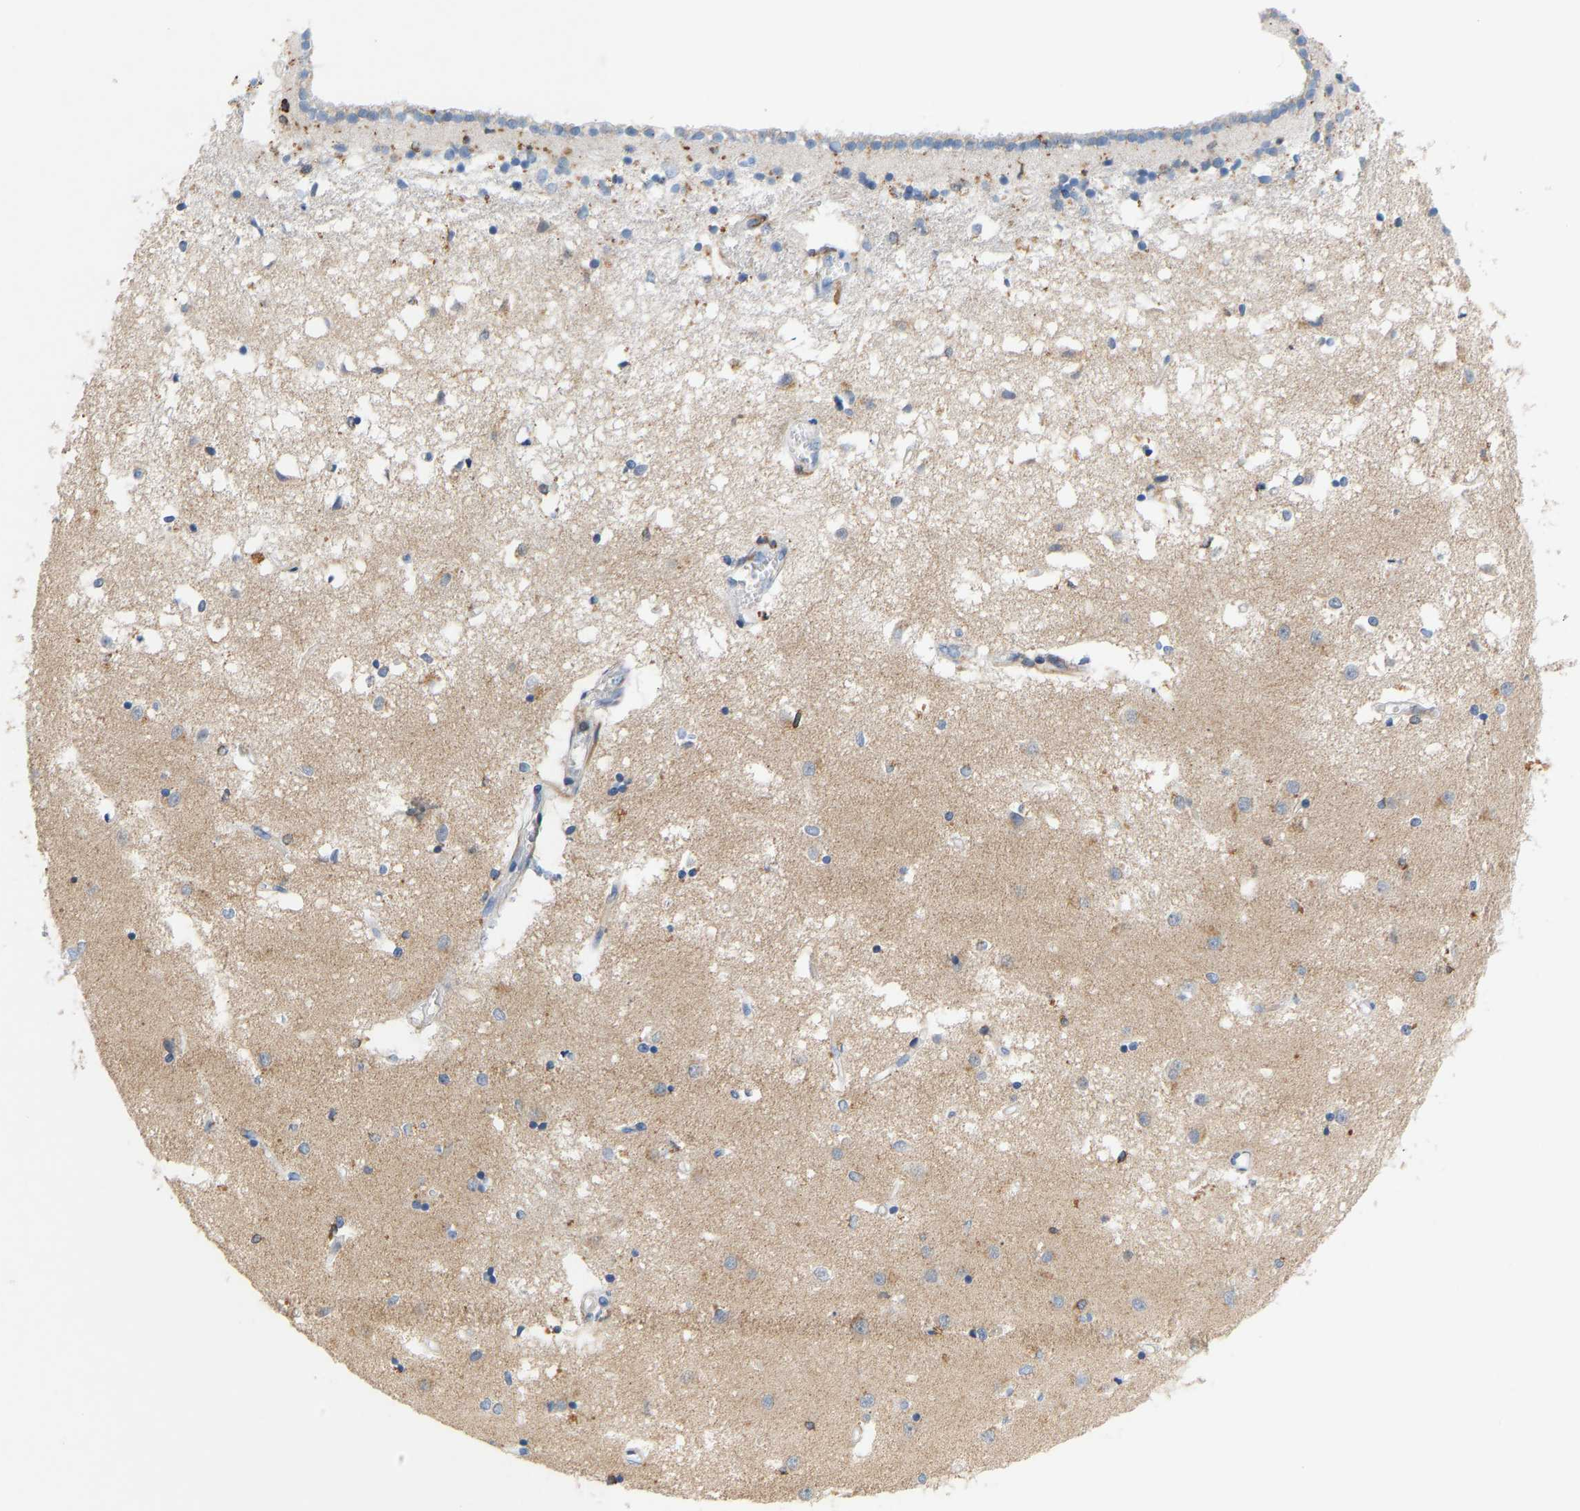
{"staining": {"intensity": "weak", "quantity": "<25%", "location": "cytoplasmic/membranous"}, "tissue": "caudate", "cell_type": "Glial cells", "image_type": "normal", "snomed": [{"axis": "morphology", "description": "Normal tissue, NOS"}, {"axis": "topography", "description": "Lateral ventricle wall"}], "caption": "Human caudate stained for a protein using immunohistochemistry (IHC) reveals no expression in glial cells.", "gene": "EVL", "patient": {"sex": "male", "age": 45}}